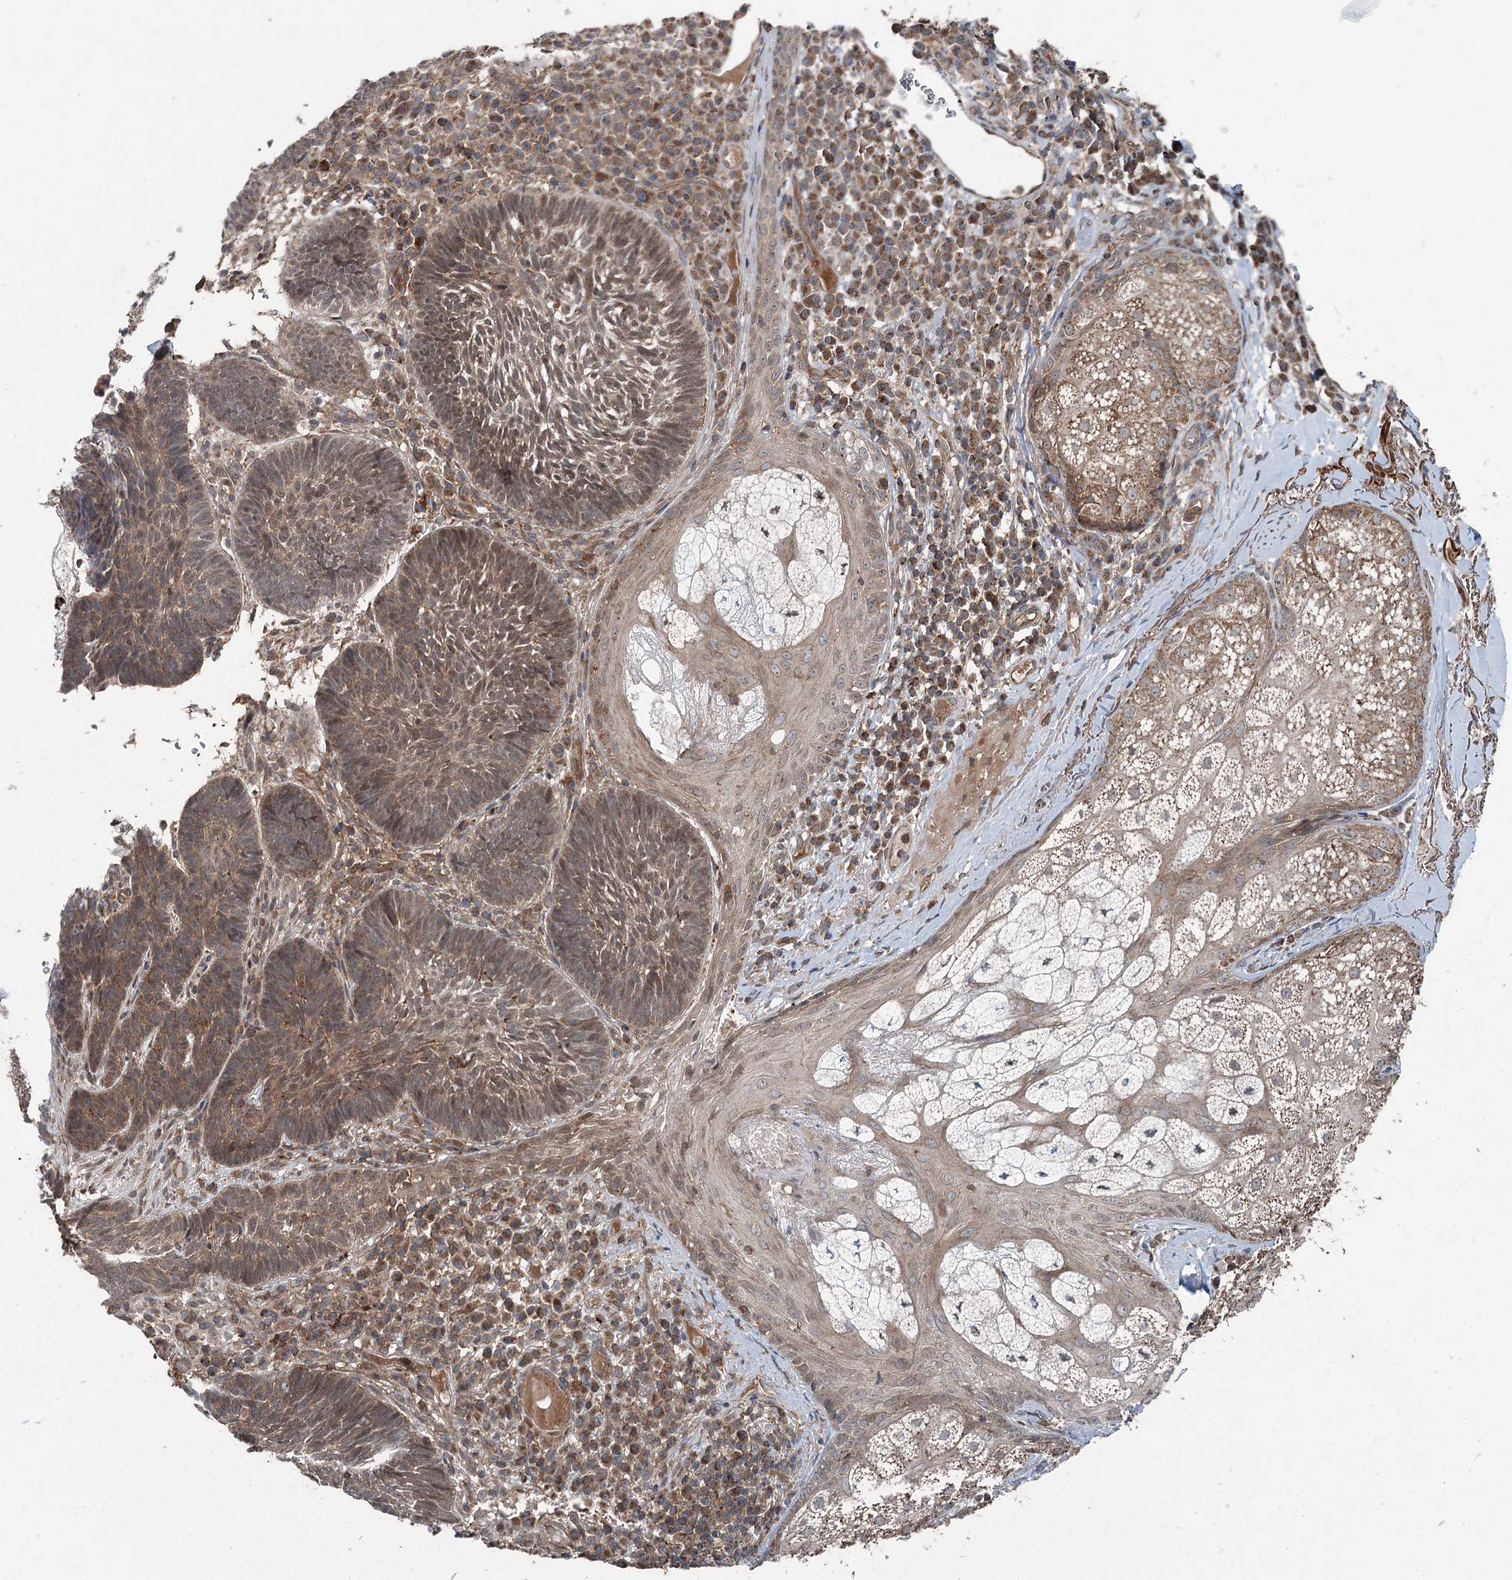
{"staining": {"intensity": "moderate", "quantity": ">75%", "location": "cytoplasmic/membranous,nuclear"}, "tissue": "skin cancer", "cell_type": "Tumor cells", "image_type": "cancer", "snomed": [{"axis": "morphology", "description": "Basal cell carcinoma"}, {"axis": "topography", "description": "Skin"}], "caption": "Skin cancer tissue exhibits moderate cytoplasmic/membranous and nuclear staining in about >75% of tumor cells", "gene": "SKIC3", "patient": {"sex": "male", "age": 88}}